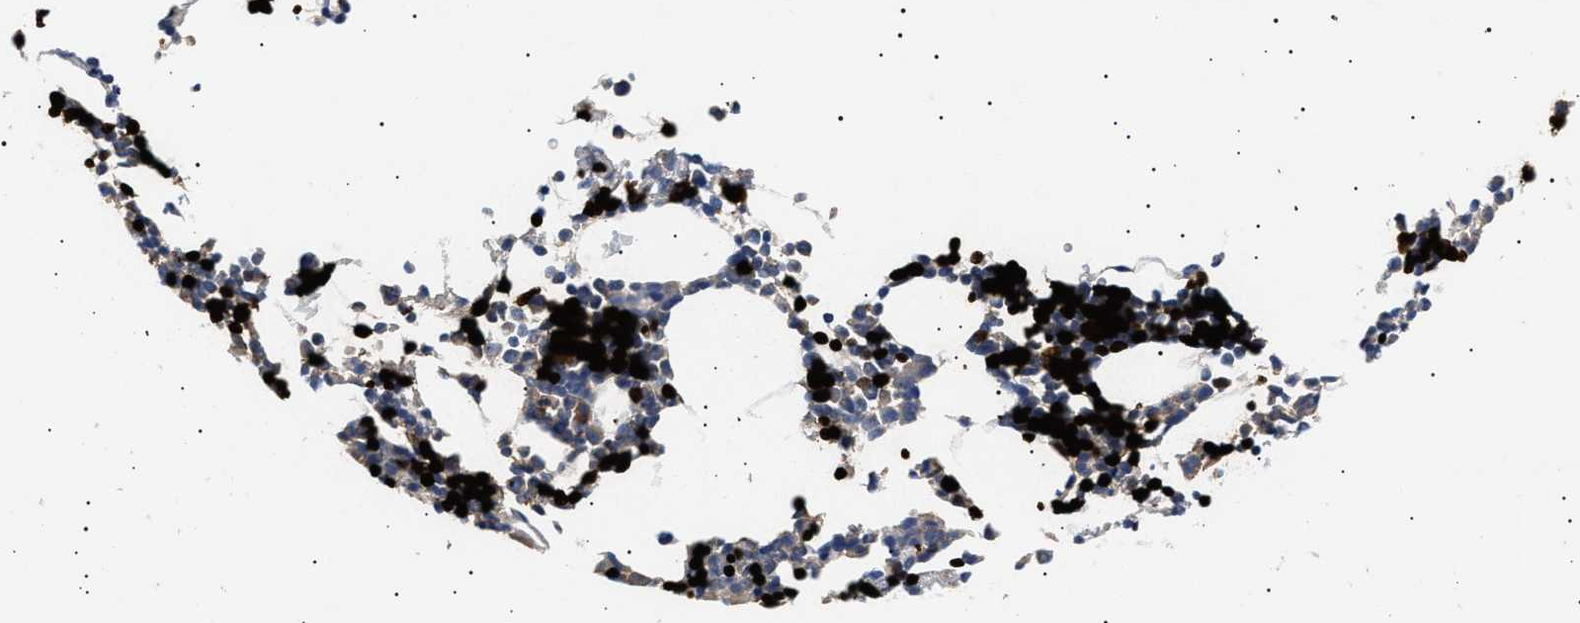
{"staining": {"intensity": "strong", "quantity": "25%-75%", "location": "cytoplasmic/membranous,nuclear"}, "tissue": "bone marrow", "cell_type": "Hematopoietic cells", "image_type": "normal", "snomed": [{"axis": "morphology", "description": "Normal tissue, NOS"}, {"axis": "morphology", "description": "Inflammation, NOS"}, {"axis": "topography", "description": "Bone marrow"}], "caption": "Immunohistochemical staining of normal bone marrow exhibits strong cytoplasmic/membranous,nuclear protein staining in approximately 25%-75% of hematopoietic cells.", "gene": "HEMGN", "patient": {"sex": "female", "age": 67}}